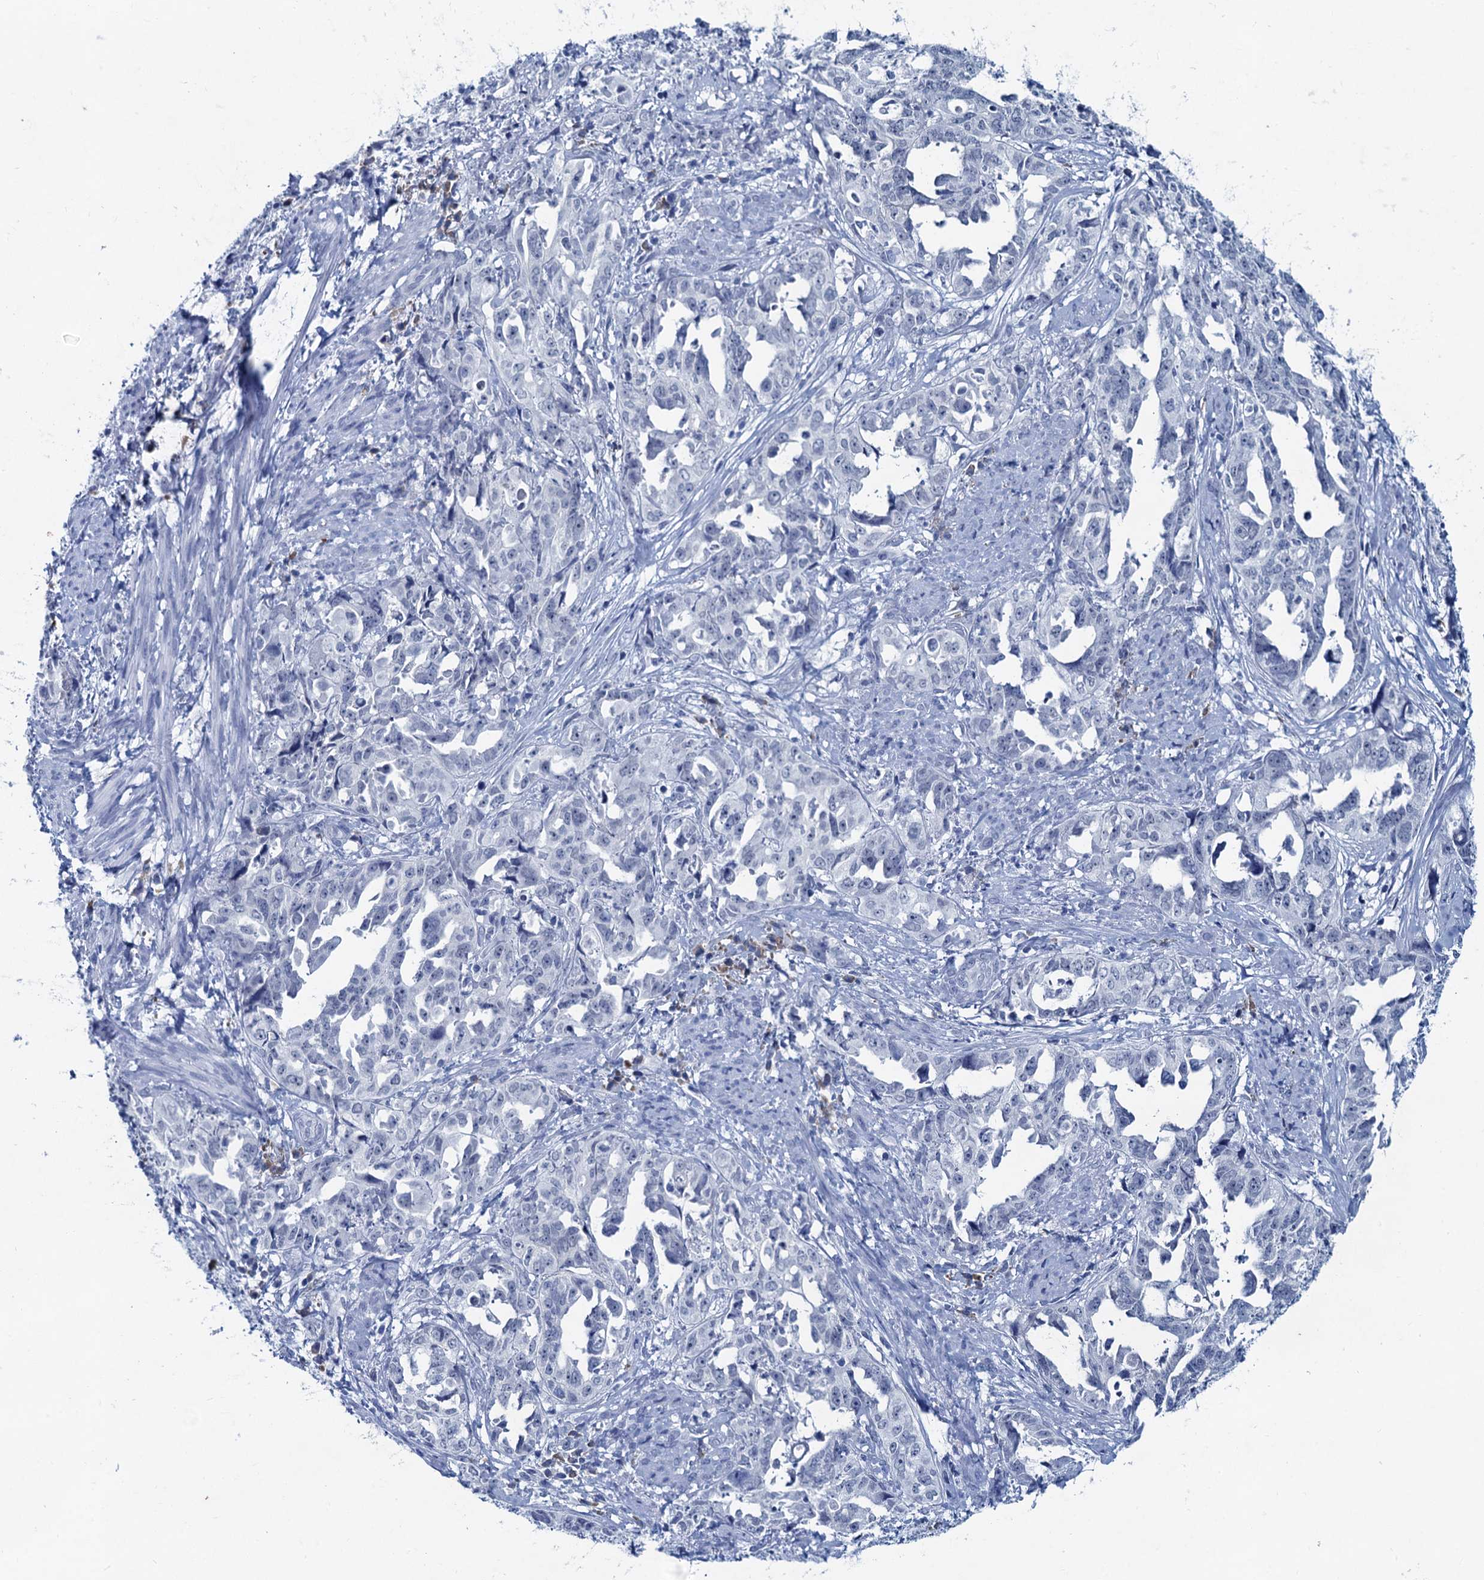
{"staining": {"intensity": "negative", "quantity": "none", "location": "none"}, "tissue": "endometrial cancer", "cell_type": "Tumor cells", "image_type": "cancer", "snomed": [{"axis": "morphology", "description": "Adenocarcinoma, NOS"}, {"axis": "topography", "description": "Endometrium"}], "caption": "An IHC micrograph of endometrial cancer (adenocarcinoma) is shown. There is no staining in tumor cells of endometrial cancer (adenocarcinoma).", "gene": "HAPSTR1", "patient": {"sex": "female", "age": 65}}